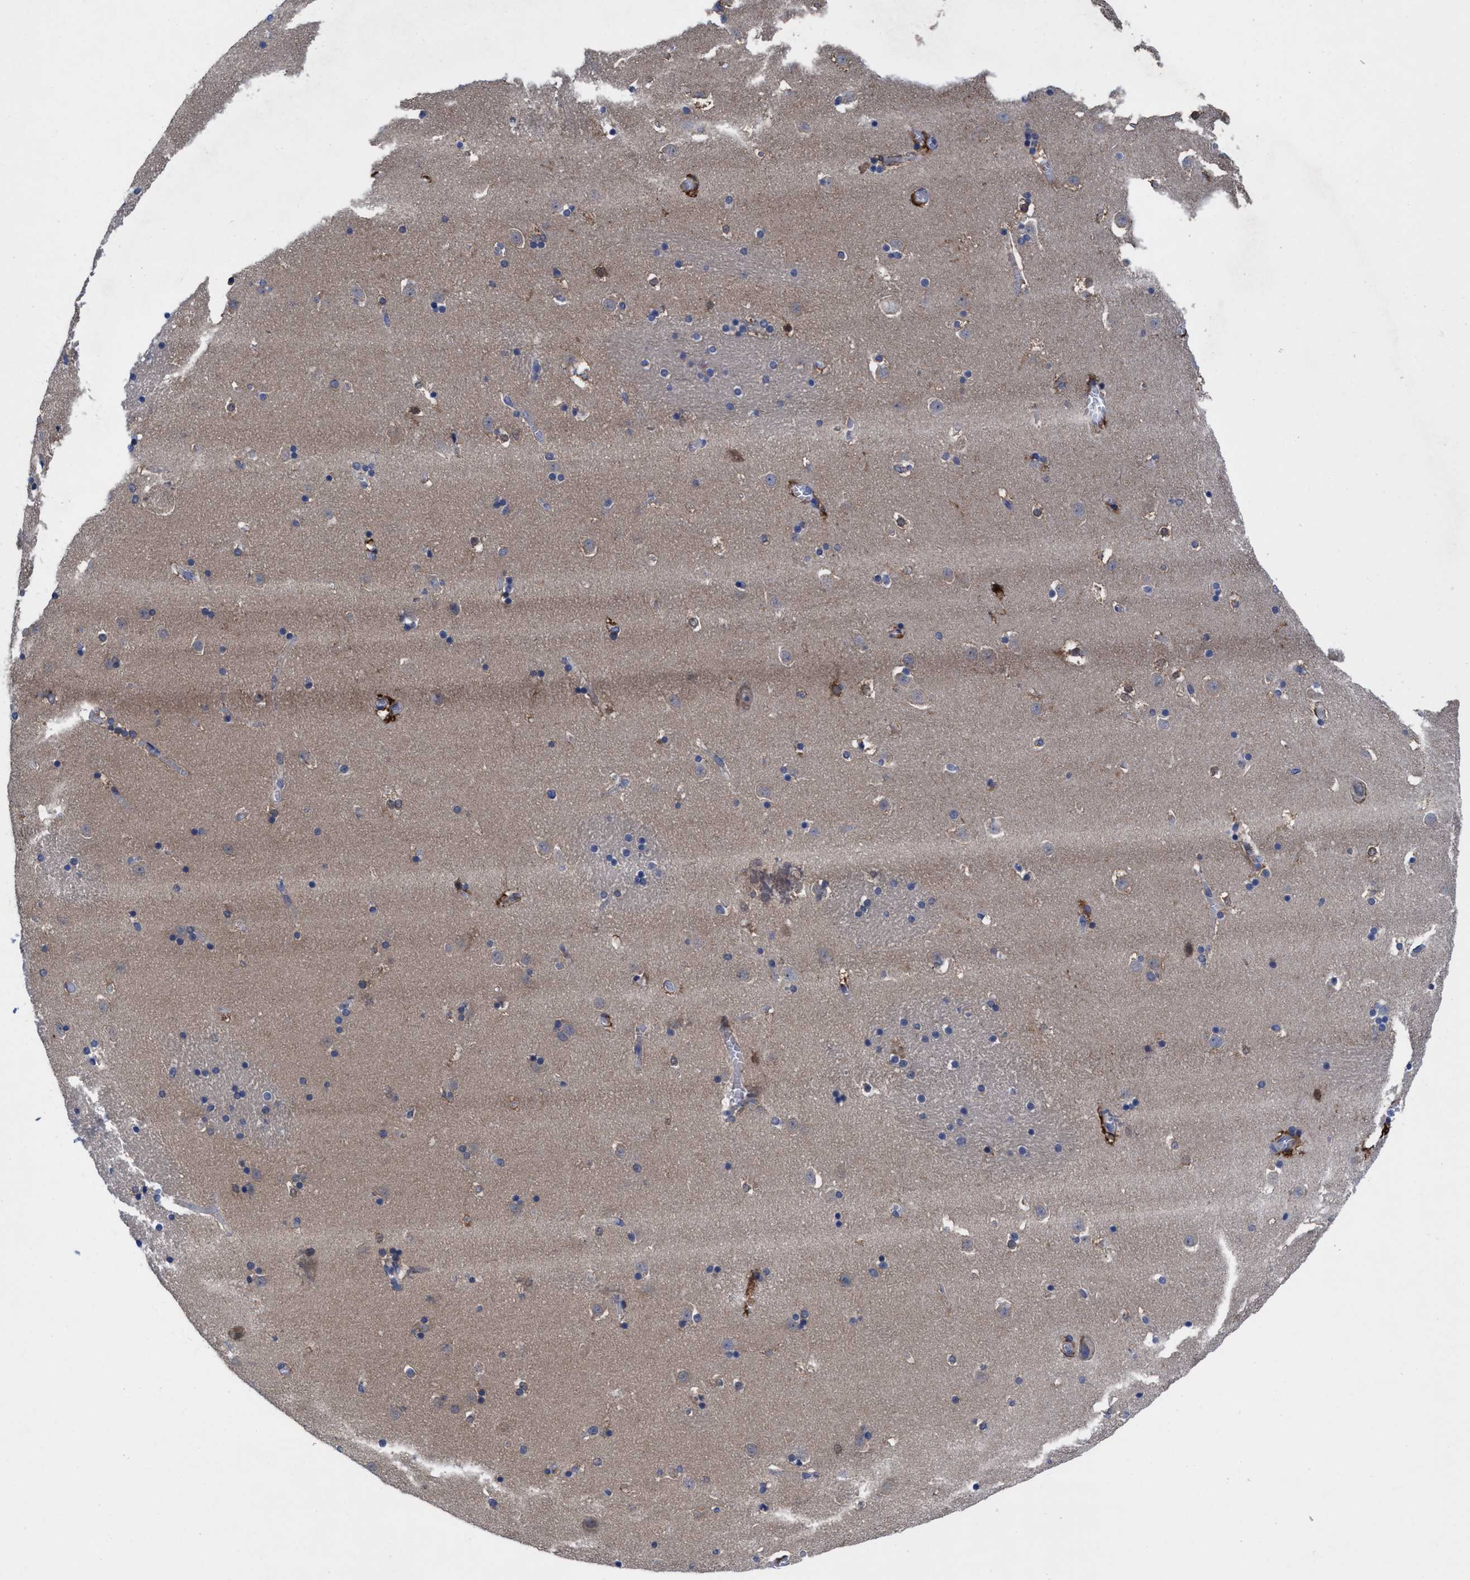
{"staining": {"intensity": "moderate", "quantity": "<25%", "location": "cytoplasmic/membranous"}, "tissue": "caudate", "cell_type": "Glial cells", "image_type": "normal", "snomed": [{"axis": "morphology", "description": "Normal tissue, NOS"}, {"axis": "topography", "description": "Lateral ventricle wall"}], "caption": "High-power microscopy captured an immunohistochemistry photomicrograph of benign caudate, revealing moderate cytoplasmic/membranous expression in about <25% of glial cells. (Brightfield microscopy of DAB IHC at high magnification).", "gene": "TXNDC17", "patient": {"sex": "male", "age": 45}}